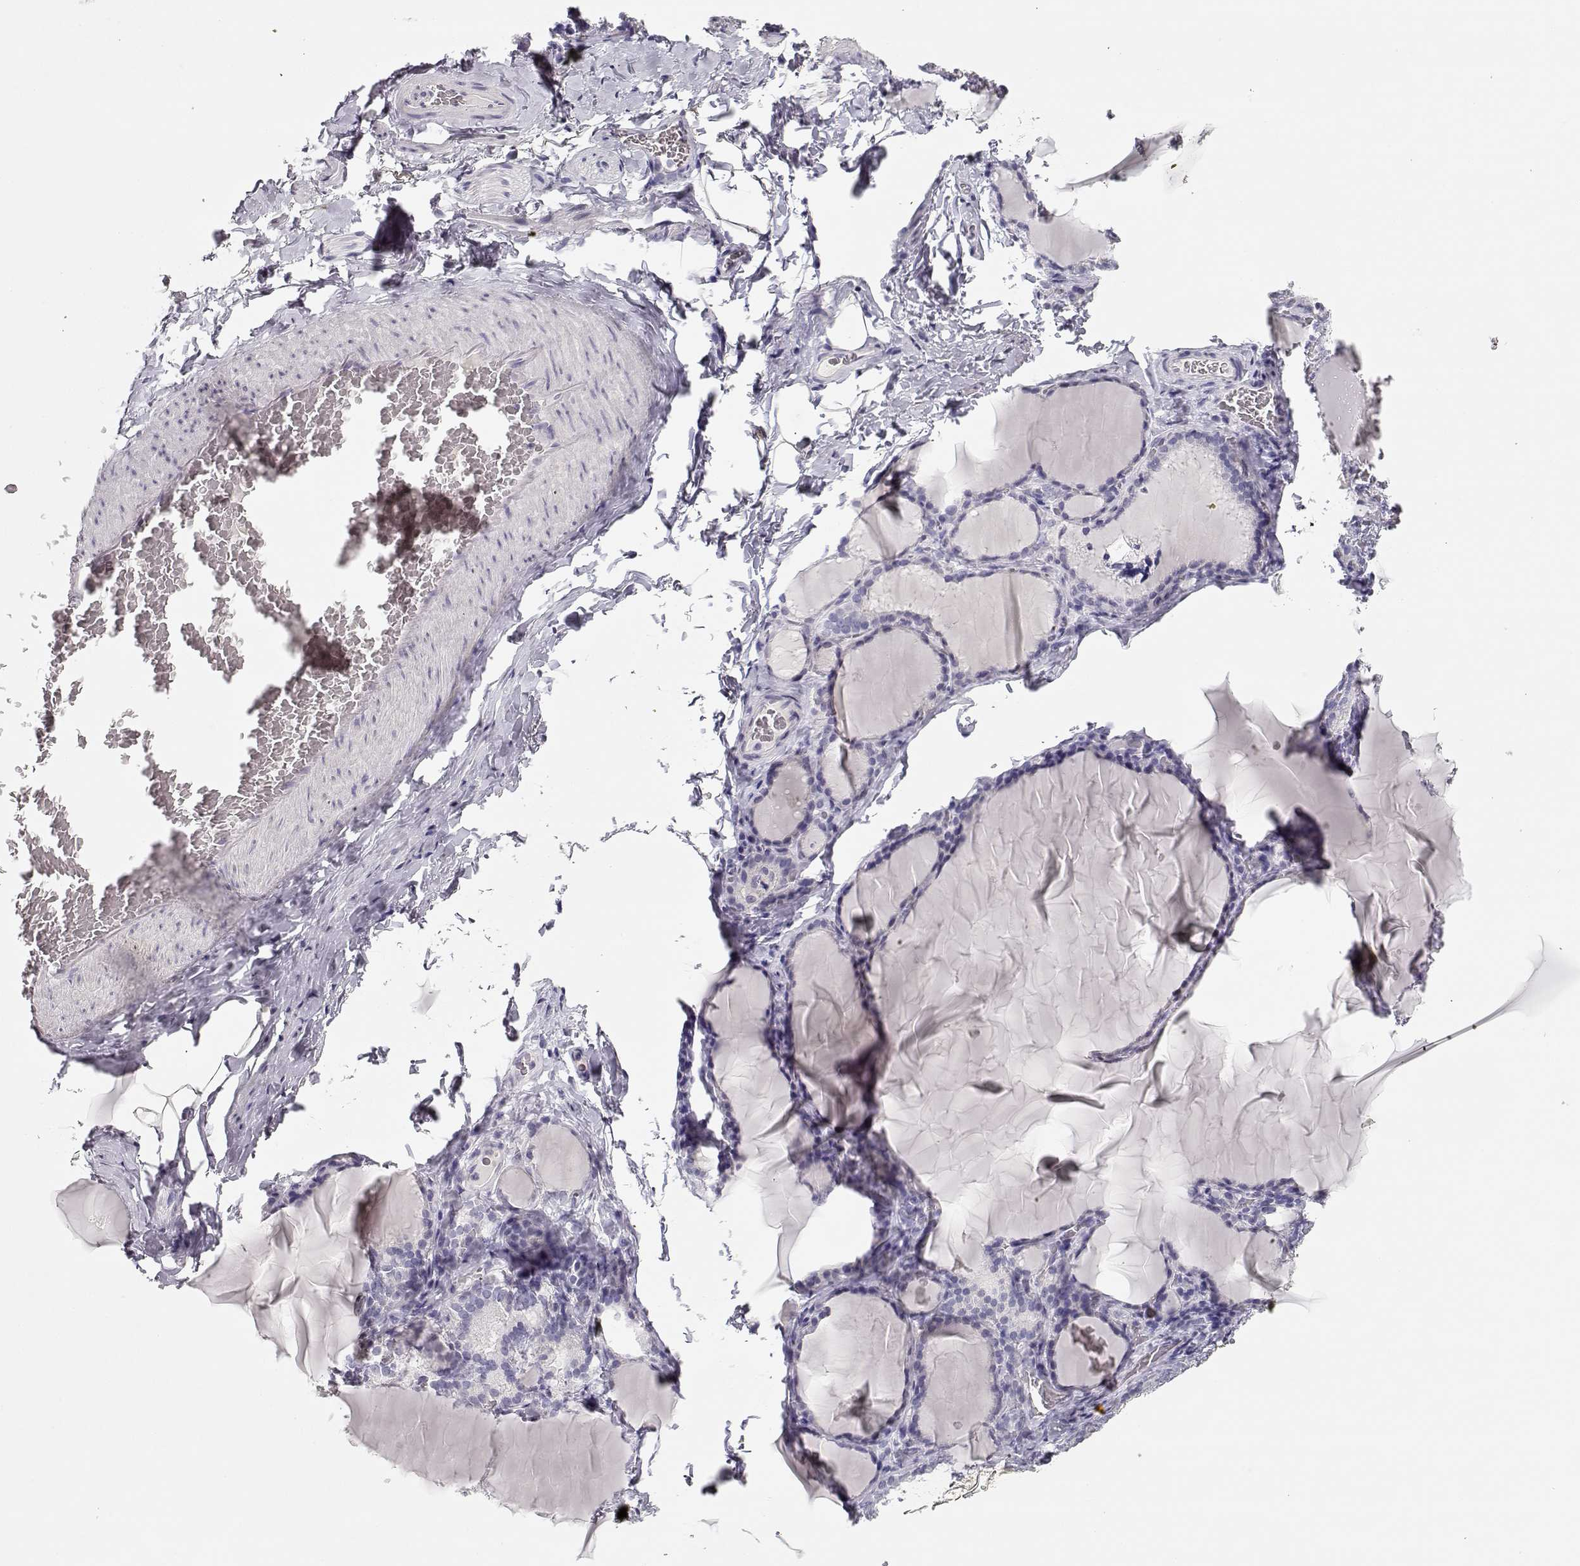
{"staining": {"intensity": "negative", "quantity": "none", "location": "none"}, "tissue": "thyroid gland", "cell_type": "Glandular cells", "image_type": "normal", "snomed": [{"axis": "morphology", "description": "Normal tissue, NOS"}, {"axis": "morphology", "description": "Hyperplasia, NOS"}, {"axis": "topography", "description": "Thyroid gland"}], "caption": "Glandular cells show no significant protein positivity in unremarkable thyroid gland. (Brightfield microscopy of DAB (3,3'-diaminobenzidine) immunohistochemistry at high magnification).", "gene": "MAGEC1", "patient": {"sex": "female", "age": 27}}